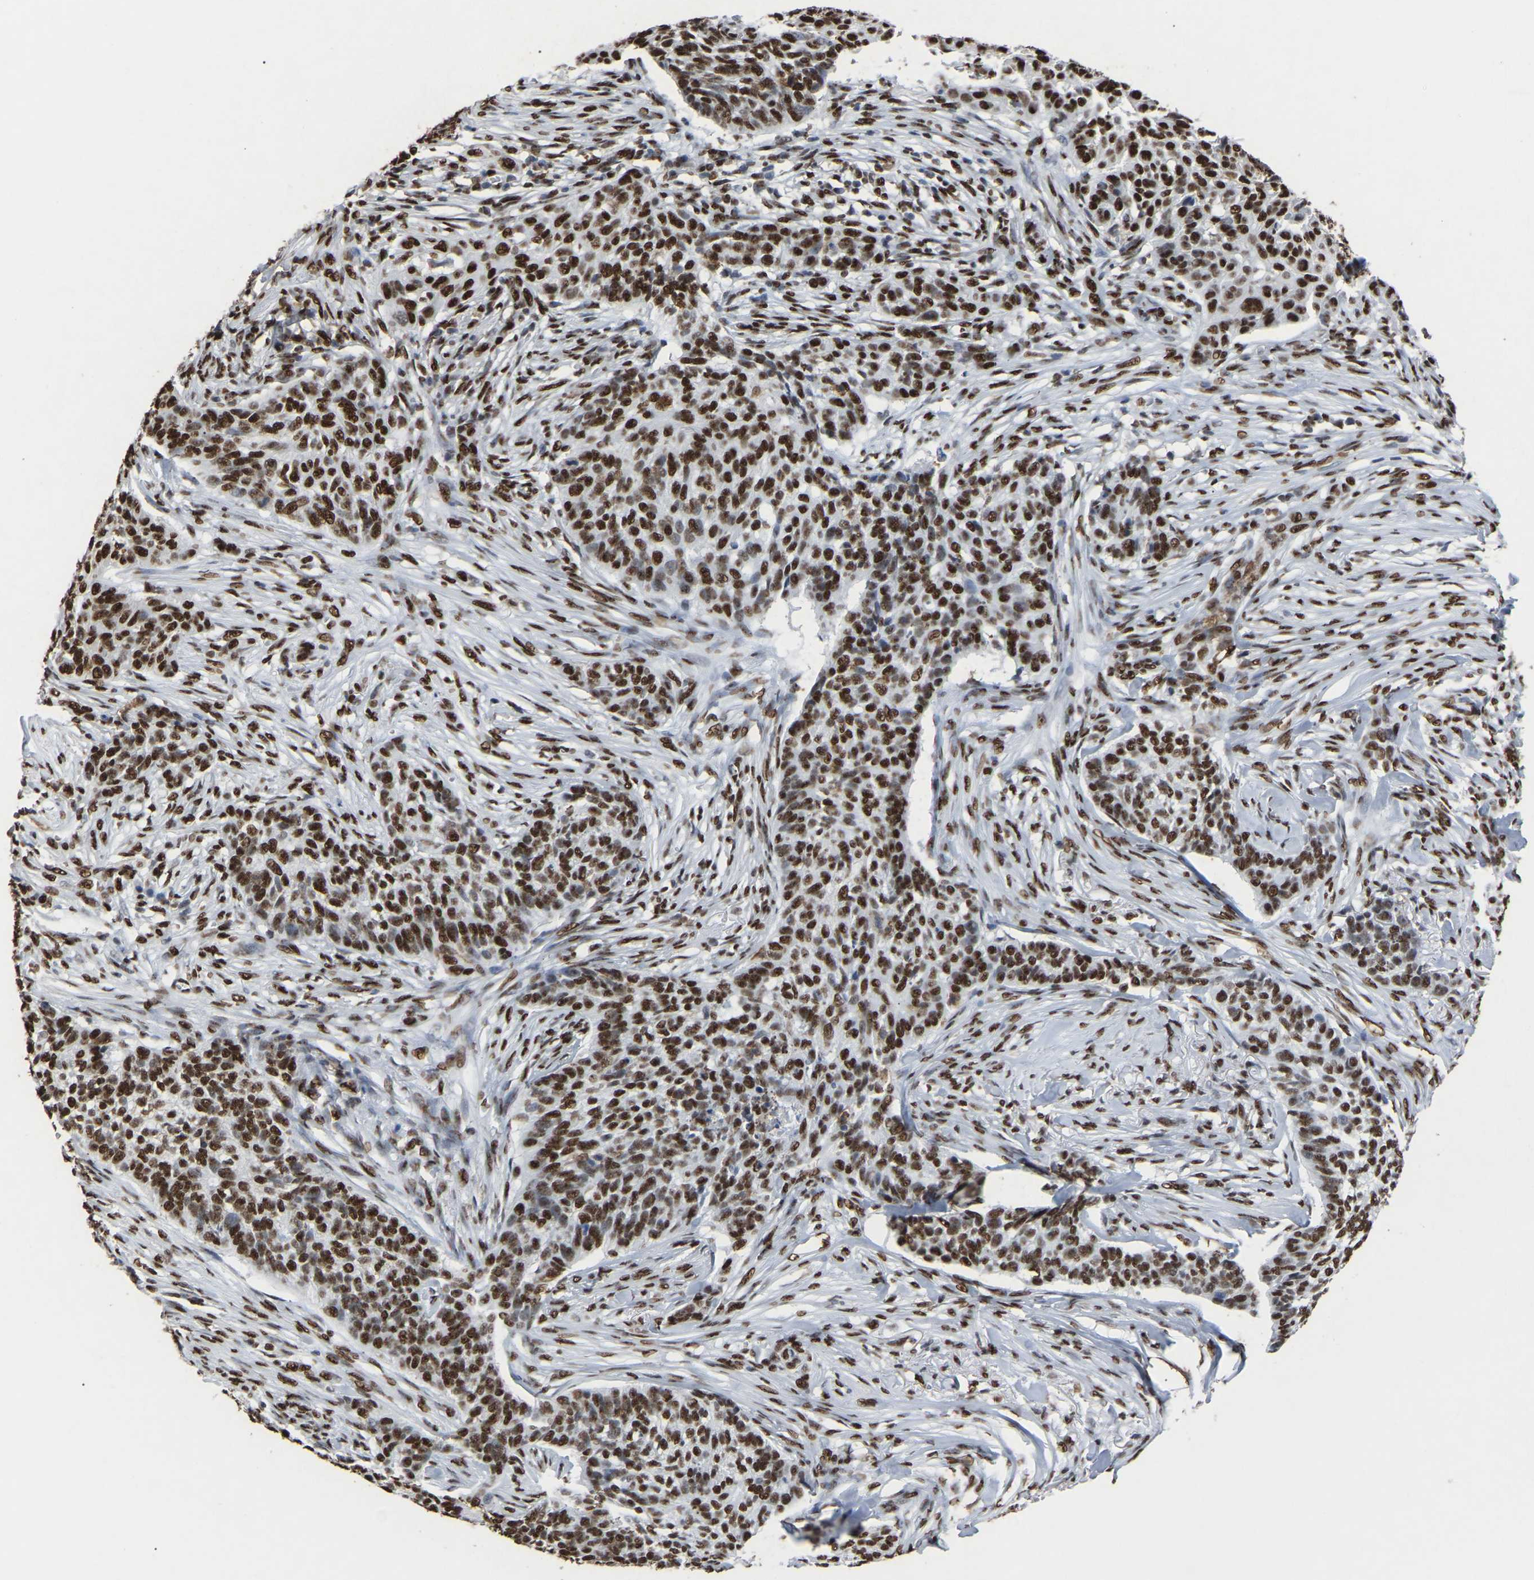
{"staining": {"intensity": "strong", "quantity": ">75%", "location": "nuclear"}, "tissue": "skin cancer", "cell_type": "Tumor cells", "image_type": "cancer", "snomed": [{"axis": "morphology", "description": "Basal cell carcinoma"}, {"axis": "topography", "description": "Skin"}], "caption": "The micrograph exhibits a brown stain indicating the presence of a protein in the nuclear of tumor cells in skin cancer.", "gene": "RBL2", "patient": {"sex": "male", "age": 85}}